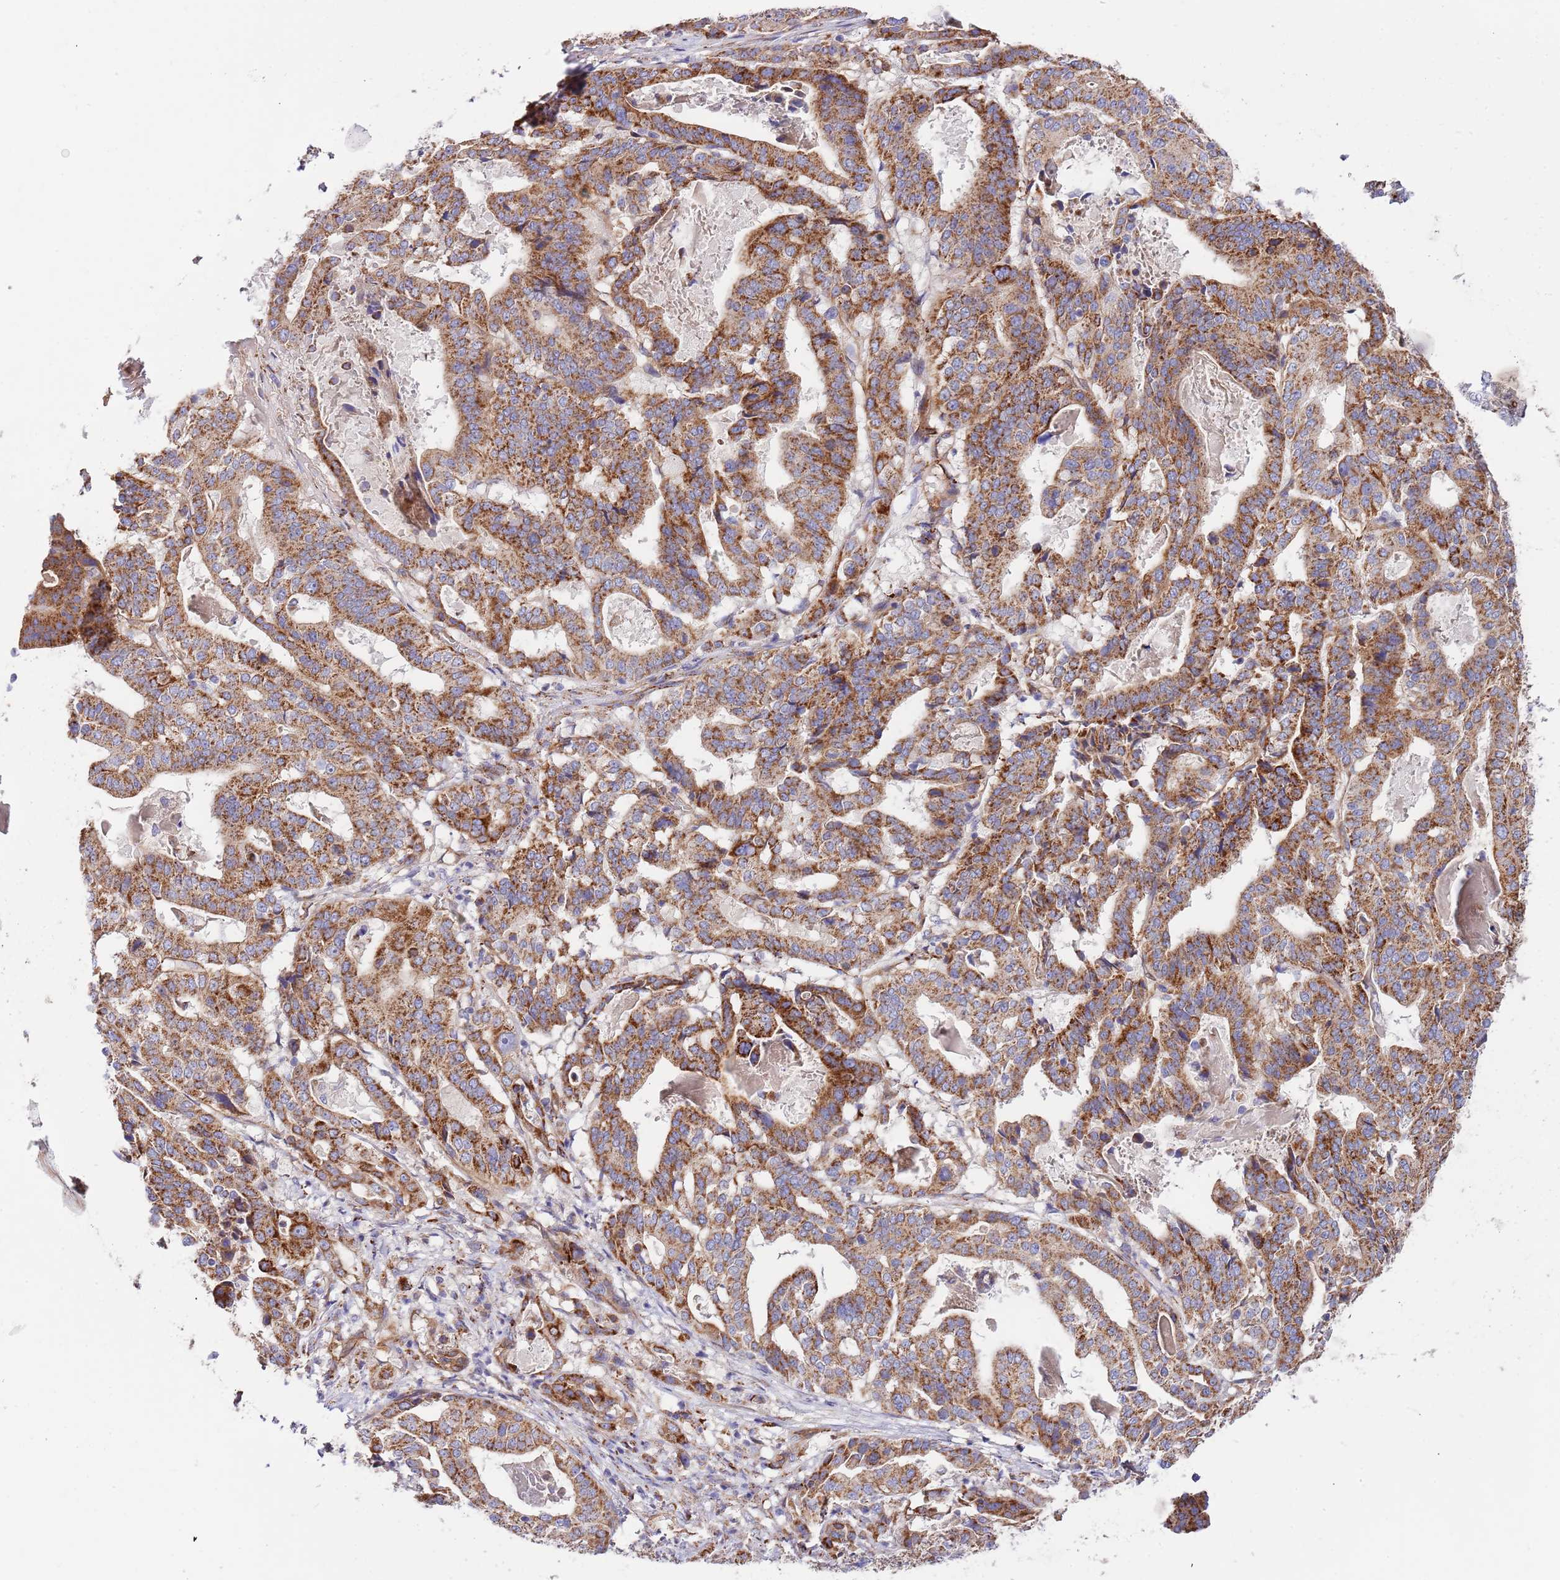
{"staining": {"intensity": "strong", "quantity": ">75%", "location": "cytoplasmic/membranous"}, "tissue": "stomach cancer", "cell_type": "Tumor cells", "image_type": "cancer", "snomed": [{"axis": "morphology", "description": "Adenocarcinoma, NOS"}, {"axis": "topography", "description": "Stomach"}], "caption": "Adenocarcinoma (stomach) tissue shows strong cytoplasmic/membranous staining in about >75% of tumor cells, visualized by immunohistochemistry.", "gene": "DOCK6", "patient": {"sex": "male", "age": 48}}